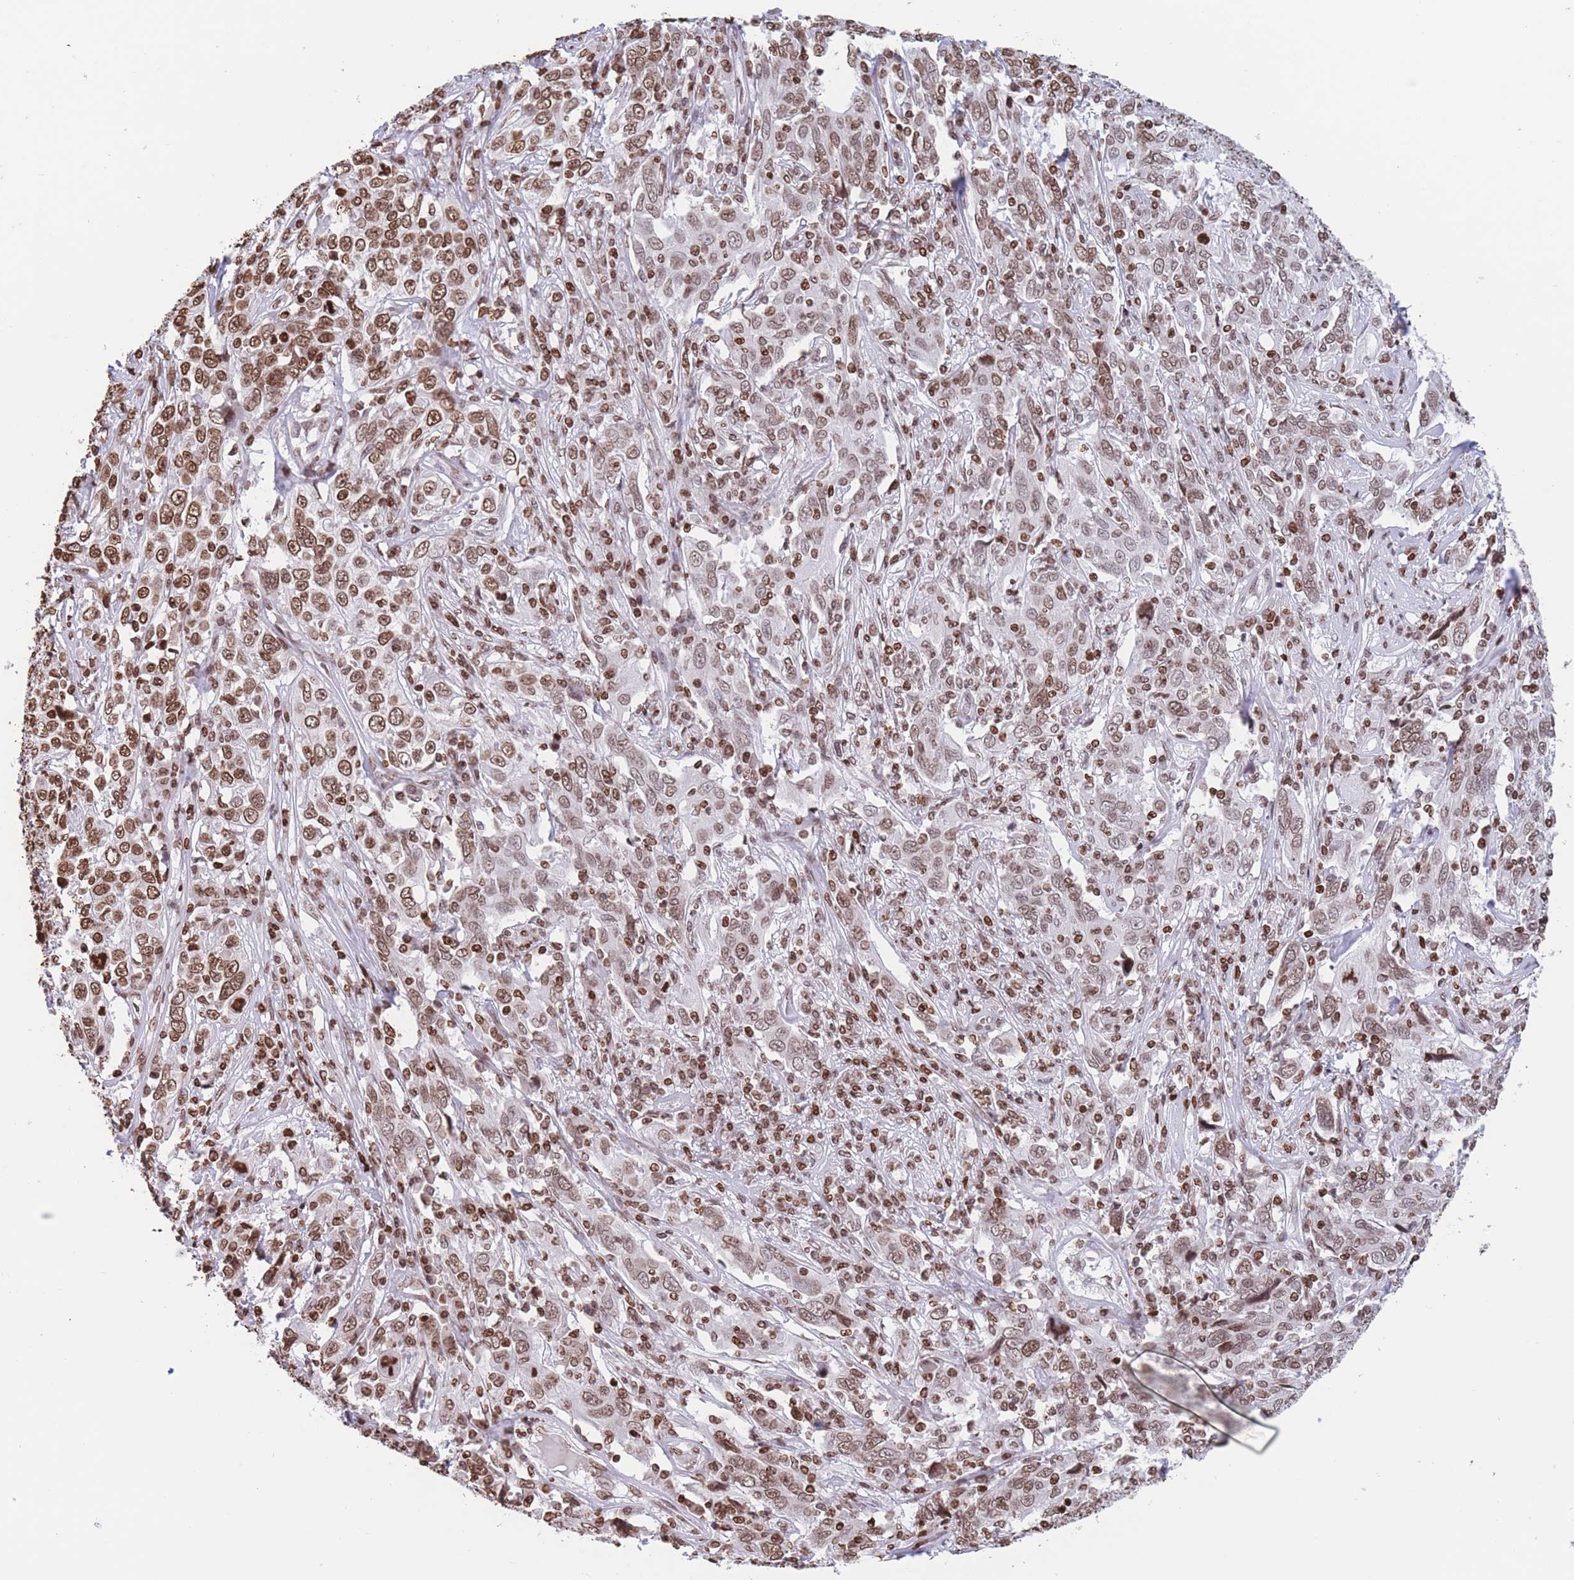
{"staining": {"intensity": "moderate", "quantity": ">75%", "location": "nuclear"}, "tissue": "cervical cancer", "cell_type": "Tumor cells", "image_type": "cancer", "snomed": [{"axis": "morphology", "description": "Squamous cell carcinoma, NOS"}, {"axis": "topography", "description": "Cervix"}], "caption": "A medium amount of moderate nuclear positivity is appreciated in approximately >75% of tumor cells in cervical cancer tissue. The staining is performed using DAB brown chromogen to label protein expression. The nuclei are counter-stained blue using hematoxylin.", "gene": "H2BC11", "patient": {"sex": "female", "age": 46}}